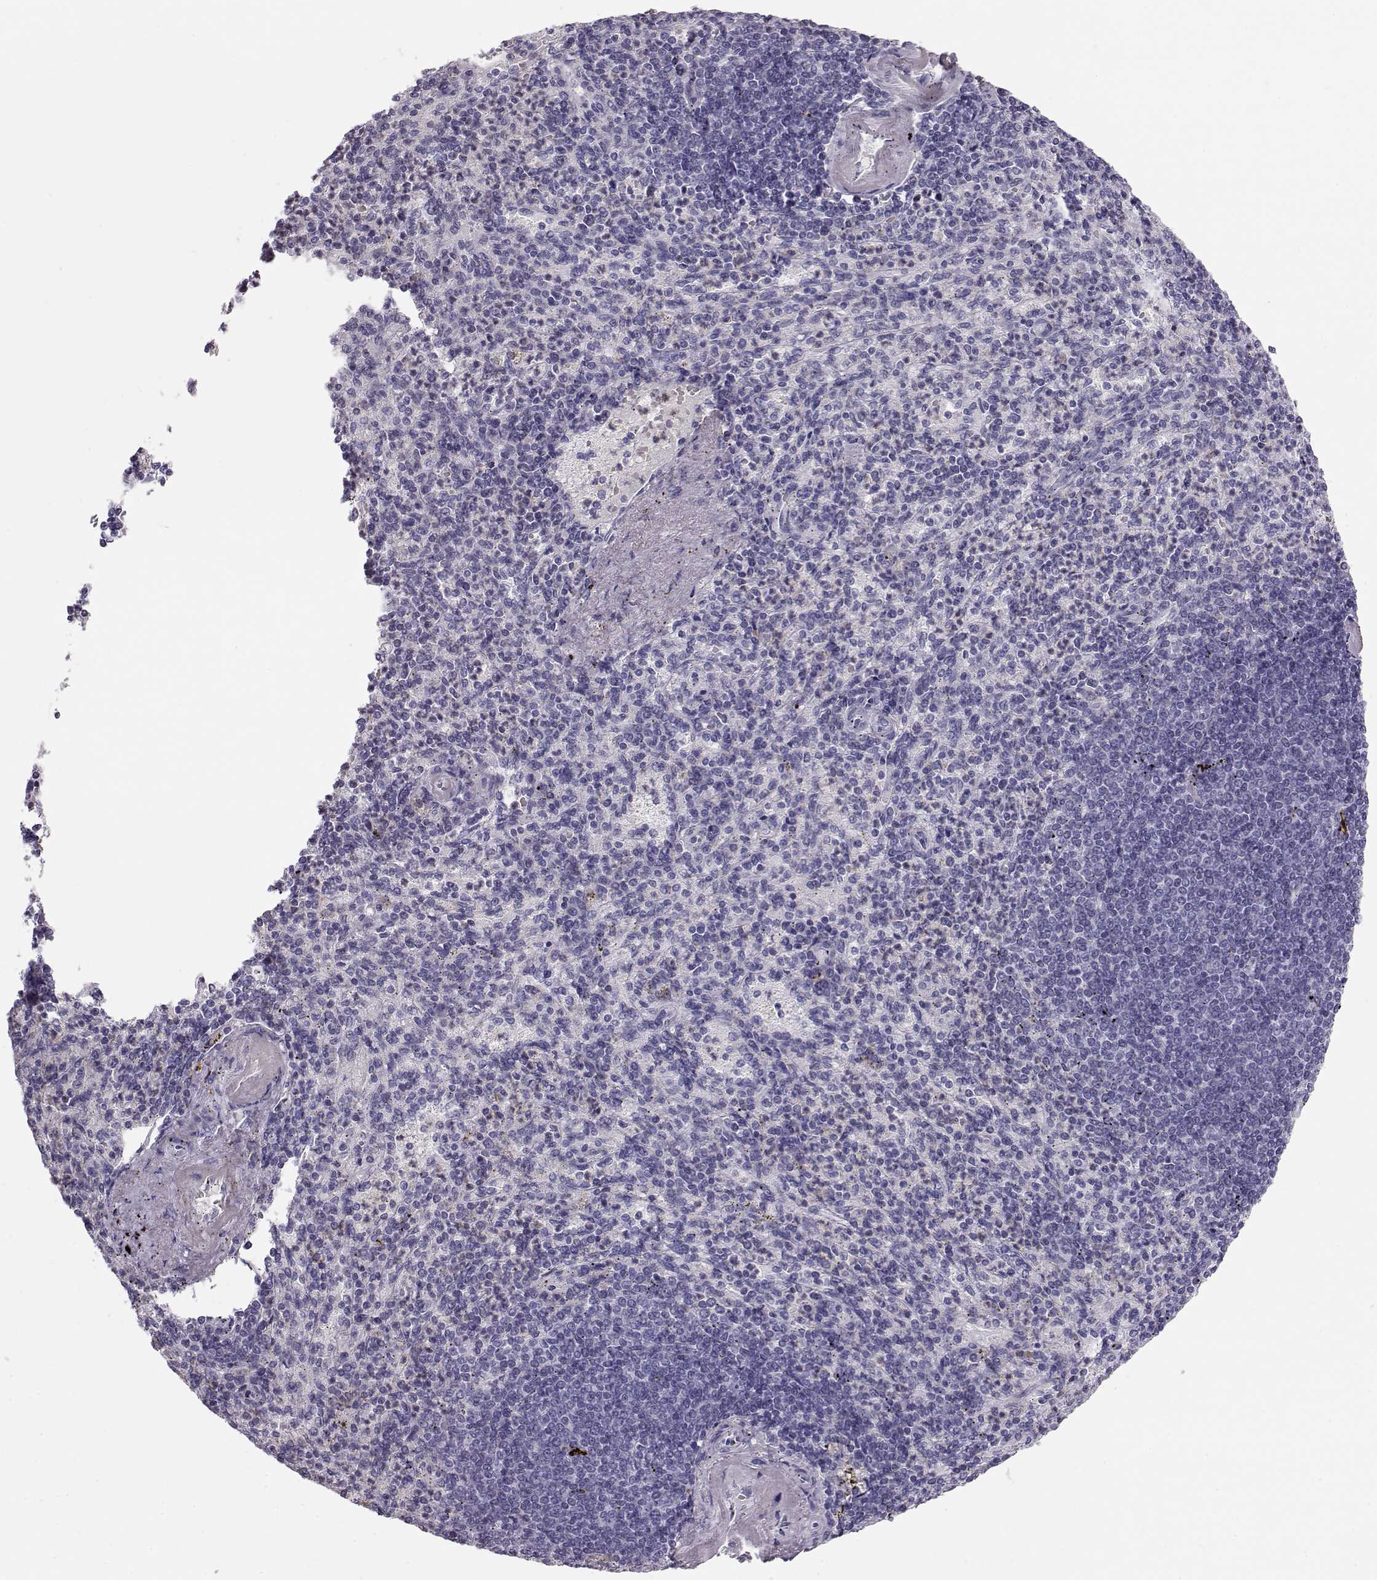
{"staining": {"intensity": "negative", "quantity": "none", "location": "none"}, "tissue": "spleen", "cell_type": "Cells in red pulp", "image_type": "normal", "snomed": [{"axis": "morphology", "description": "Normal tissue, NOS"}, {"axis": "topography", "description": "Spleen"}], "caption": "An immunohistochemistry (IHC) histopathology image of benign spleen is shown. There is no staining in cells in red pulp of spleen.", "gene": "GPR26", "patient": {"sex": "female", "age": 74}}